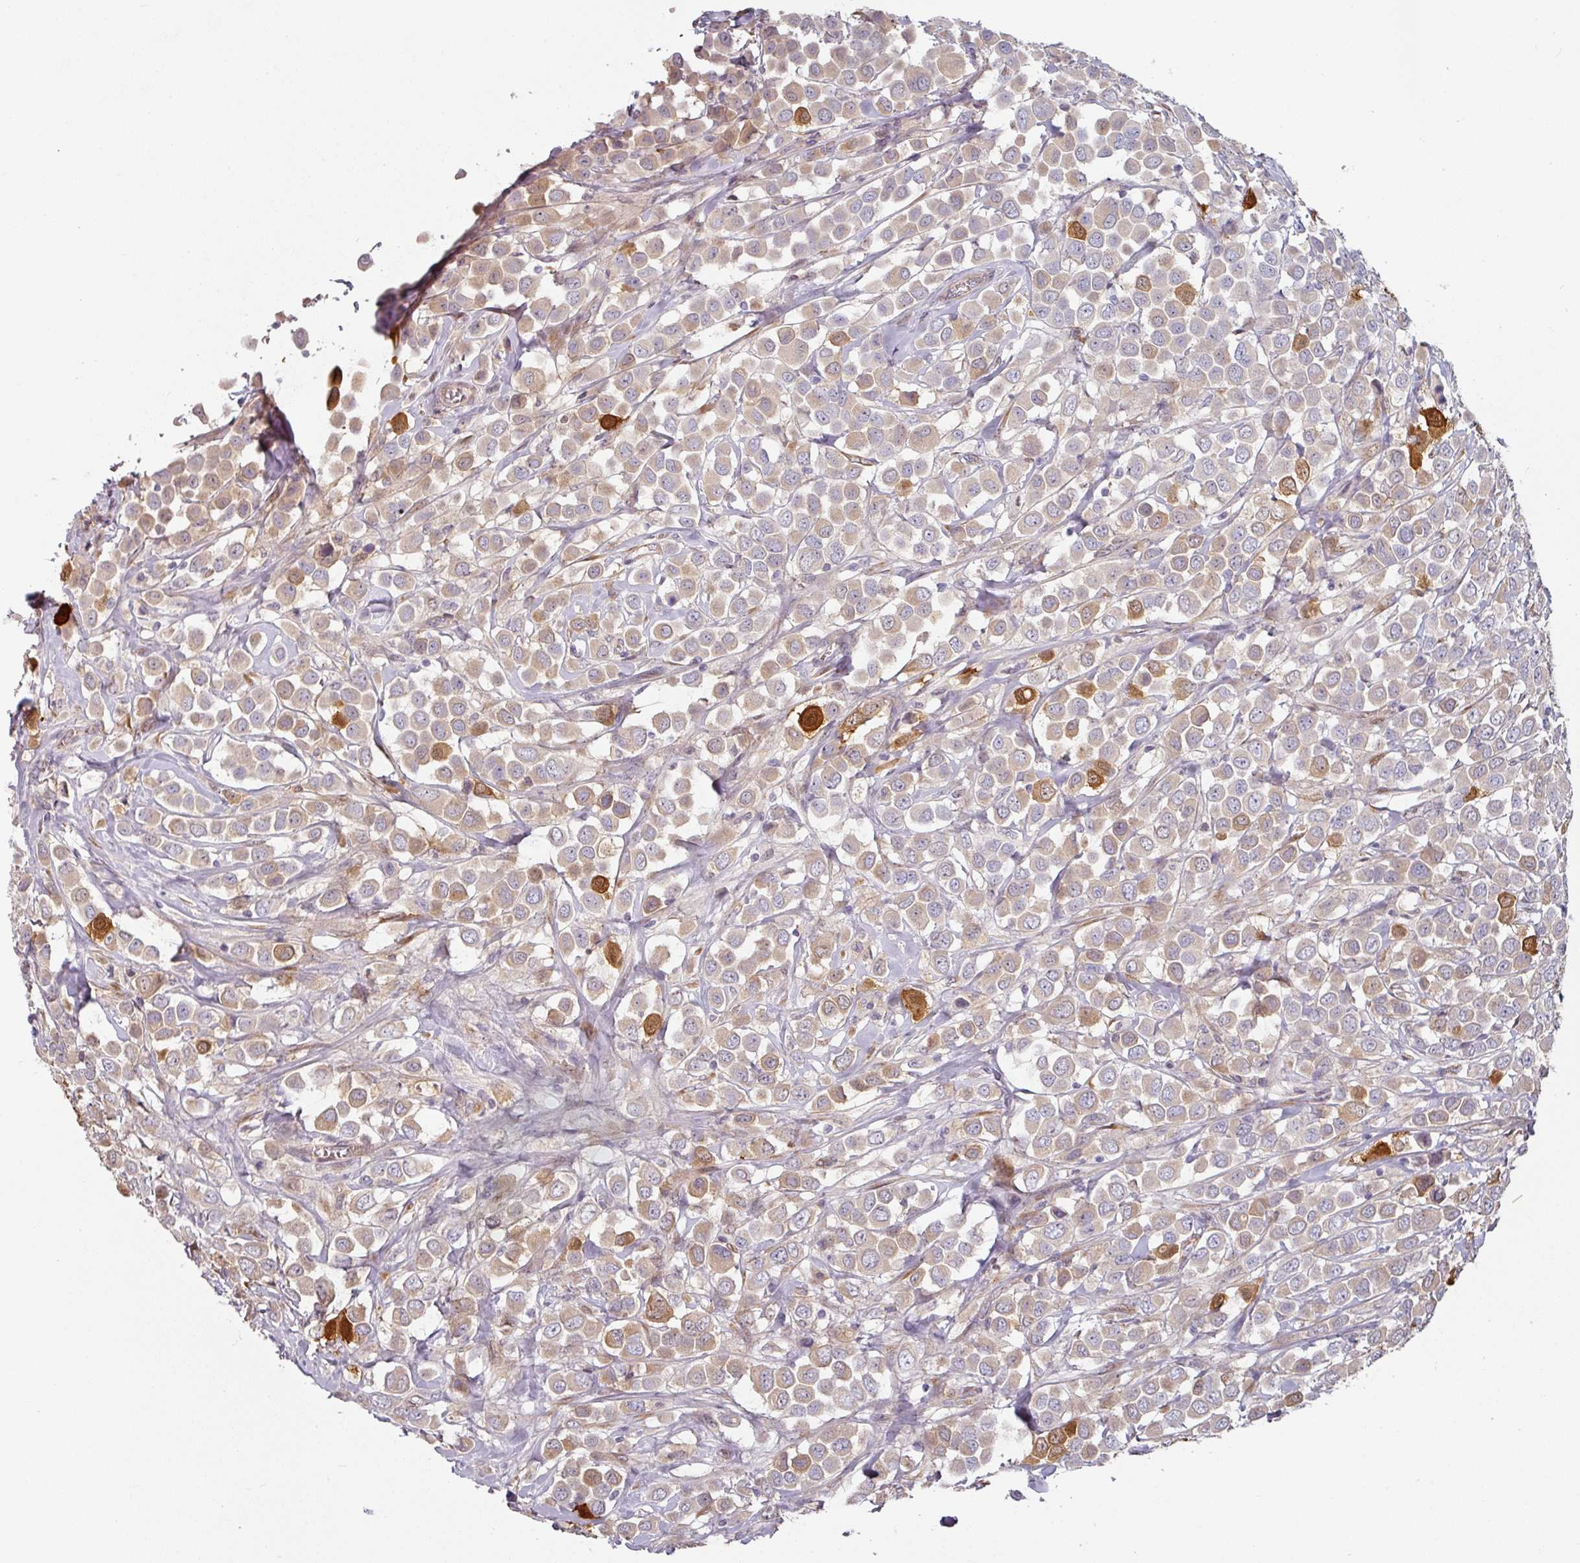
{"staining": {"intensity": "moderate", "quantity": "<25%", "location": "cytoplasmic/membranous"}, "tissue": "breast cancer", "cell_type": "Tumor cells", "image_type": "cancer", "snomed": [{"axis": "morphology", "description": "Duct carcinoma"}, {"axis": "topography", "description": "Breast"}], "caption": "Intraductal carcinoma (breast) was stained to show a protein in brown. There is low levels of moderate cytoplasmic/membranous expression in about <25% of tumor cells.", "gene": "CEP78", "patient": {"sex": "female", "age": 61}}